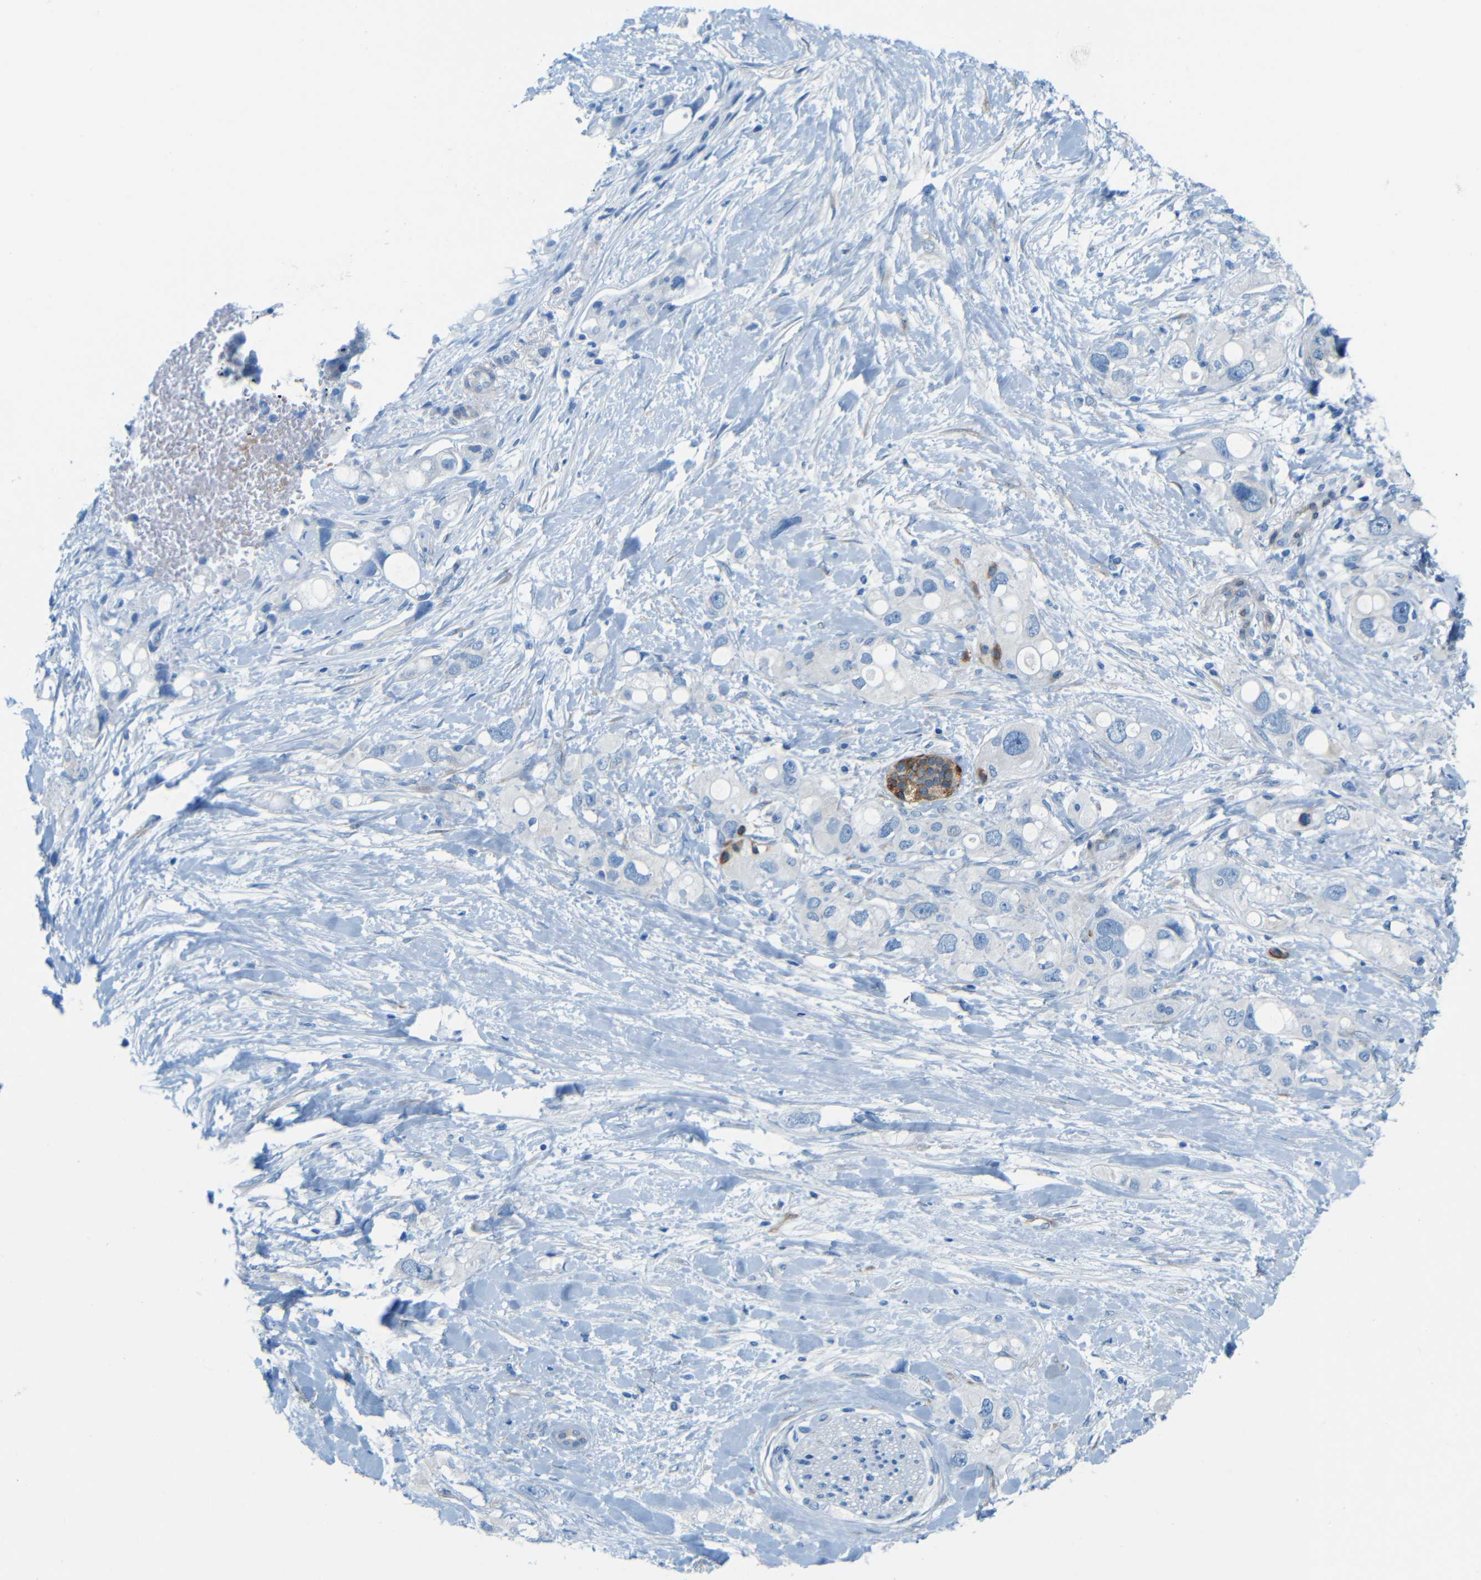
{"staining": {"intensity": "negative", "quantity": "none", "location": "none"}, "tissue": "pancreatic cancer", "cell_type": "Tumor cells", "image_type": "cancer", "snomed": [{"axis": "morphology", "description": "Adenocarcinoma, NOS"}, {"axis": "topography", "description": "Pancreas"}], "caption": "DAB (3,3'-diaminobenzidine) immunohistochemical staining of pancreatic cancer (adenocarcinoma) shows no significant staining in tumor cells. Nuclei are stained in blue.", "gene": "MAP2", "patient": {"sex": "female", "age": 56}}